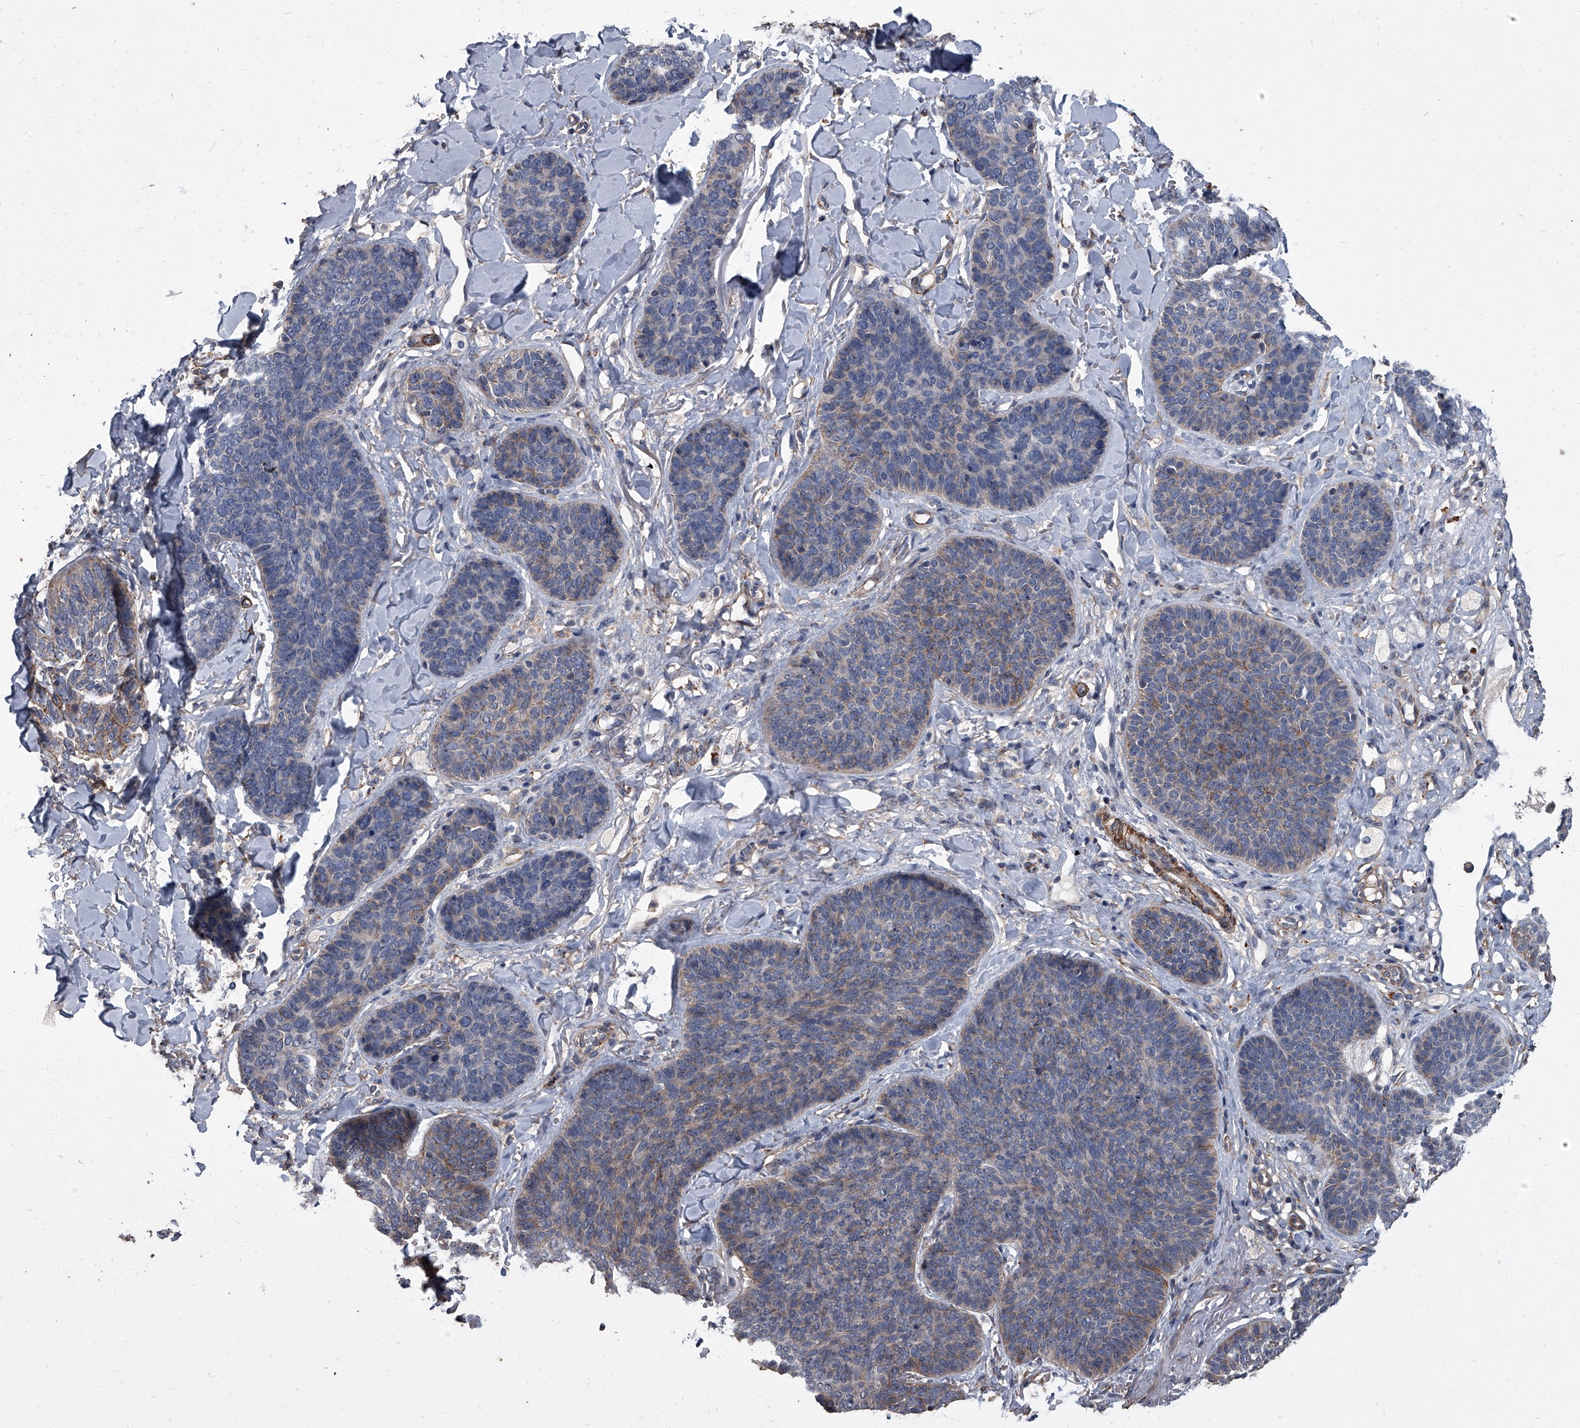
{"staining": {"intensity": "moderate", "quantity": "<25%", "location": "cytoplasmic/membranous"}, "tissue": "skin cancer", "cell_type": "Tumor cells", "image_type": "cancer", "snomed": [{"axis": "morphology", "description": "Basal cell carcinoma"}, {"axis": "topography", "description": "Skin"}], "caption": "An immunohistochemistry image of tumor tissue is shown. Protein staining in brown shows moderate cytoplasmic/membranous positivity in basal cell carcinoma (skin) within tumor cells.", "gene": "SIRT4", "patient": {"sex": "male", "age": 85}}